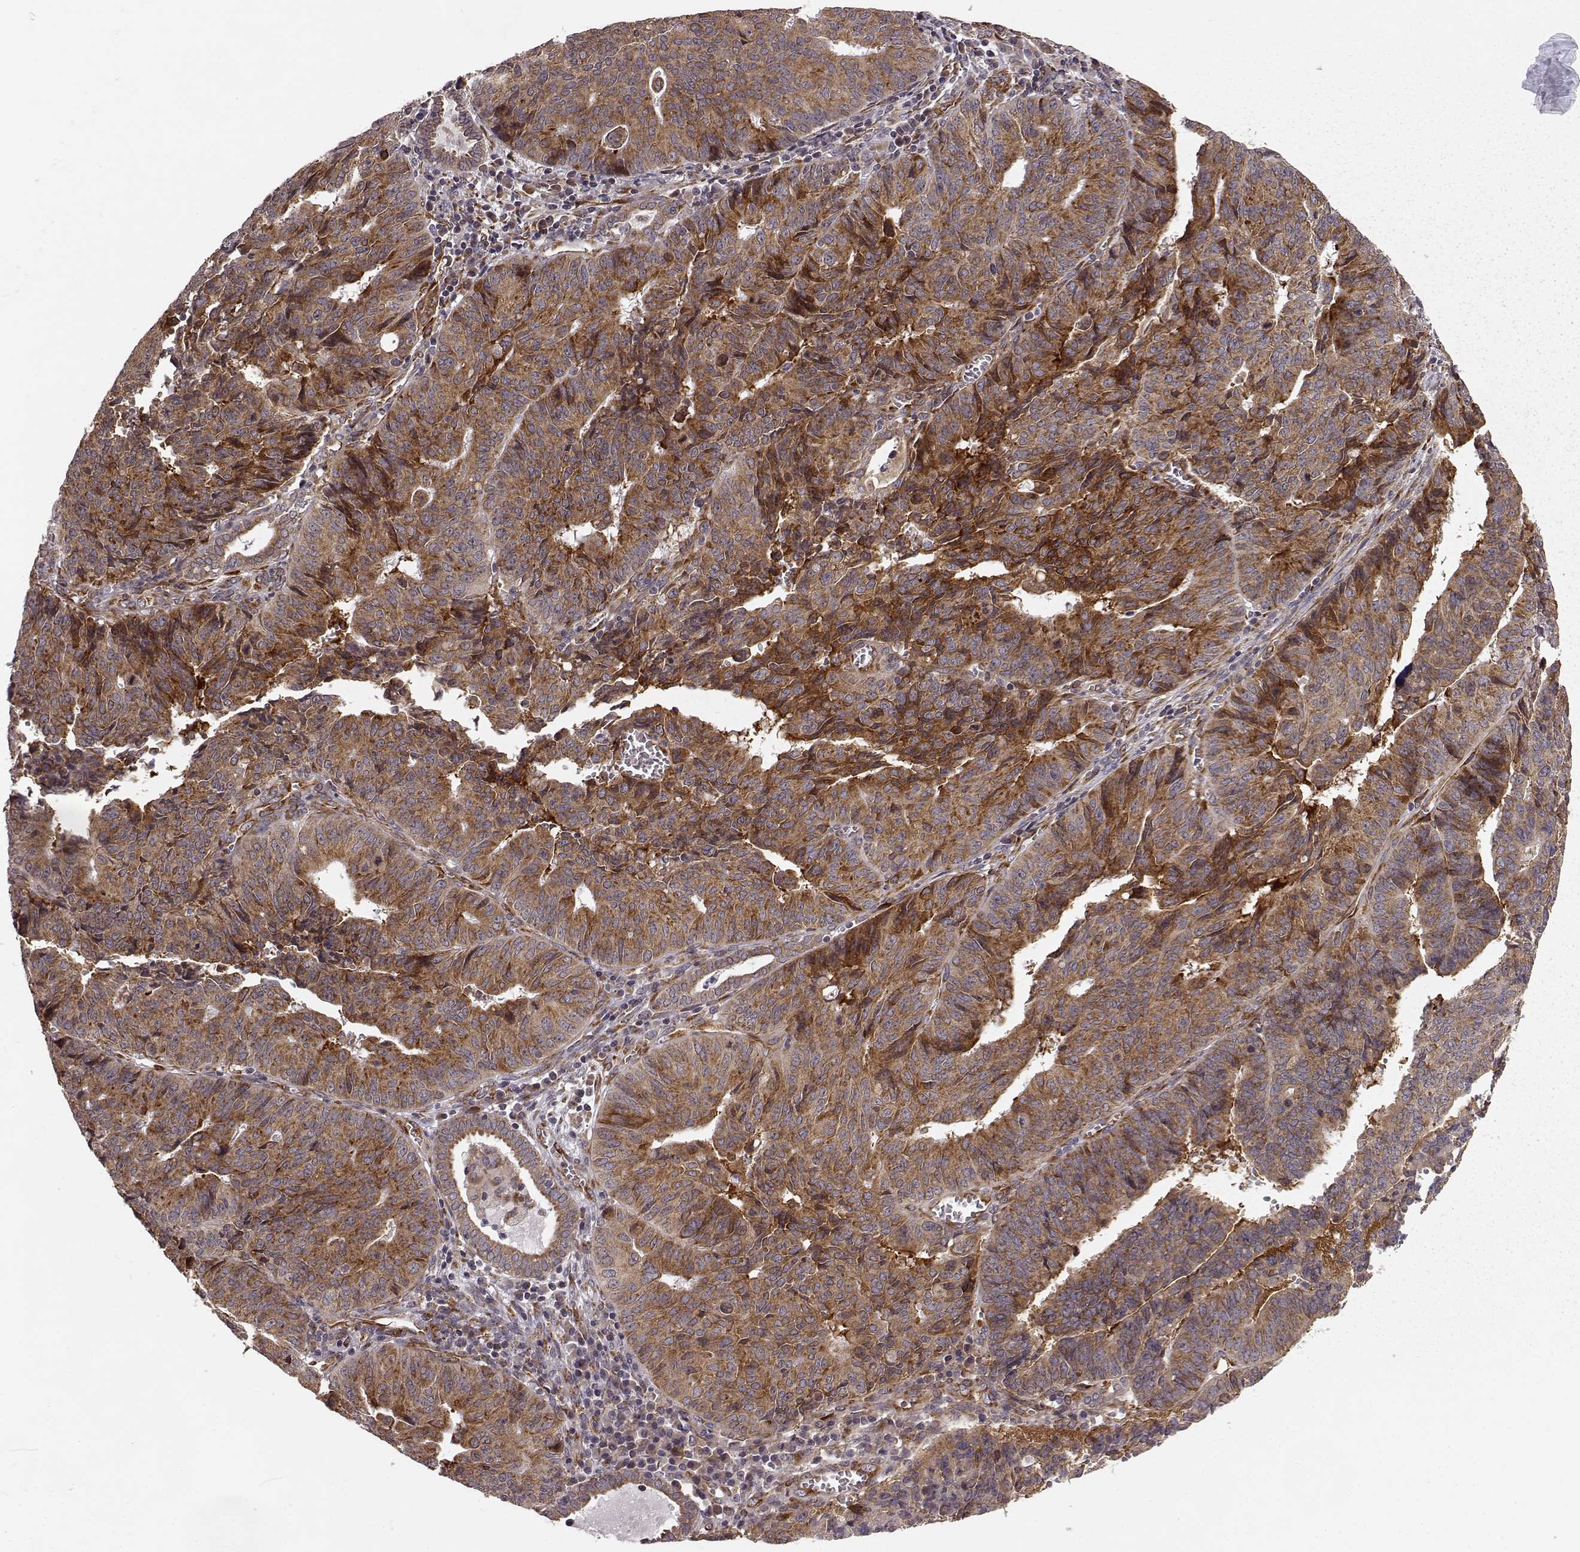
{"staining": {"intensity": "strong", "quantity": "25%-75%", "location": "cytoplasmic/membranous"}, "tissue": "endometrial cancer", "cell_type": "Tumor cells", "image_type": "cancer", "snomed": [{"axis": "morphology", "description": "Adenocarcinoma, NOS"}, {"axis": "topography", "description": "Endometrium"}], "caption": "A brown stain highlights strong cytoplasmic/membranous positivity of a protein in human endometrial cancer tumor cells. (Stains: DAB in brown, nuclei in blue, Microscopy: brightfield microscopy at high magnification).", "gene": "TMEM14A", "patient": {"sex": "female", "age": 65}}